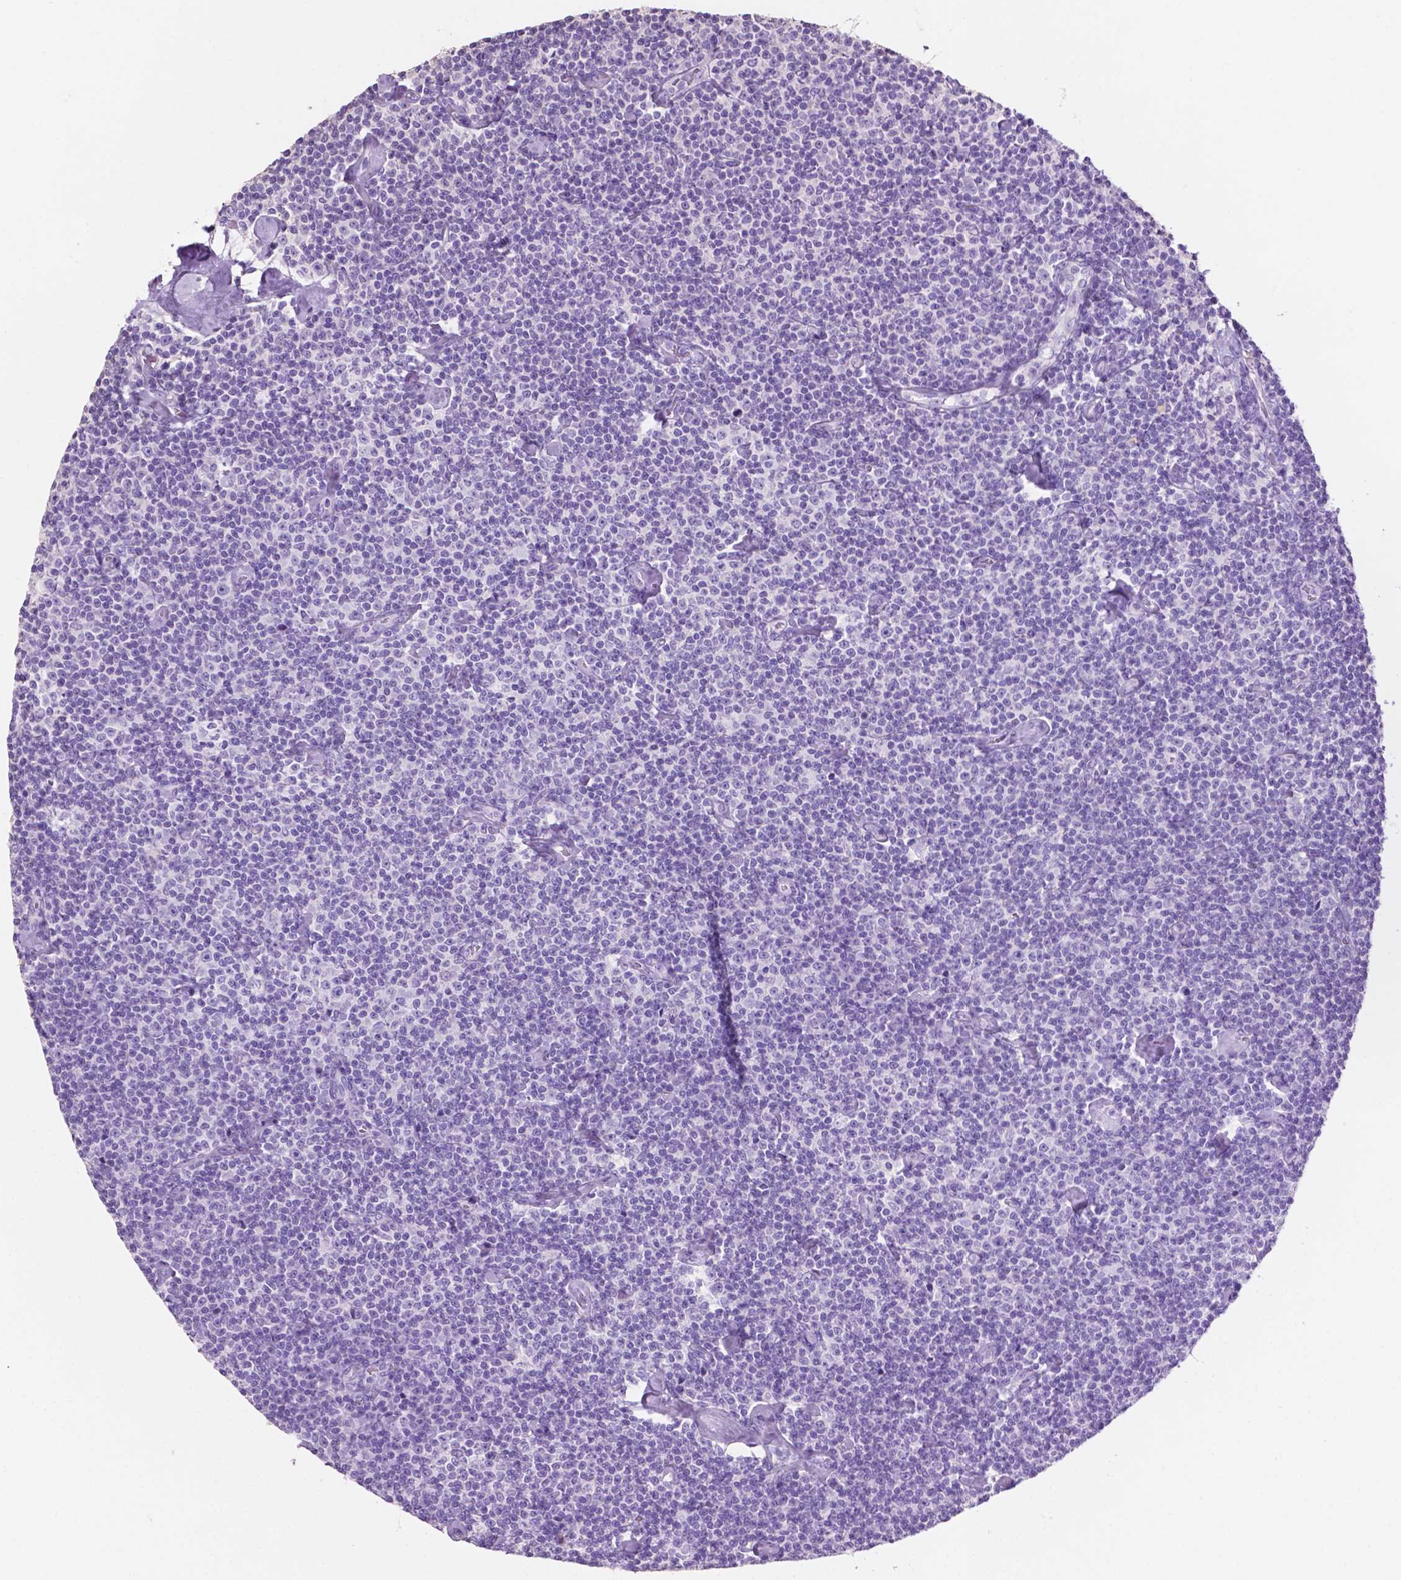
{"staining": {"intensity": "negative", "quantity": "none", "location": "none"}, "tissue": "lymphoma", "cell_type": "Tumor cells", "image_type": "cancer", "snomed": [{"axis": "morphology", "description": "Malignant lymphoma, non-Hodgkin's type, Low grade"}, {"axis": "topography", "description": "Lymph node"}], "caption": "The image shows no staining of tumor cells in lymphoma.", "gene": "CLDN17", "patient": {"sex": "male", "age": 81}}